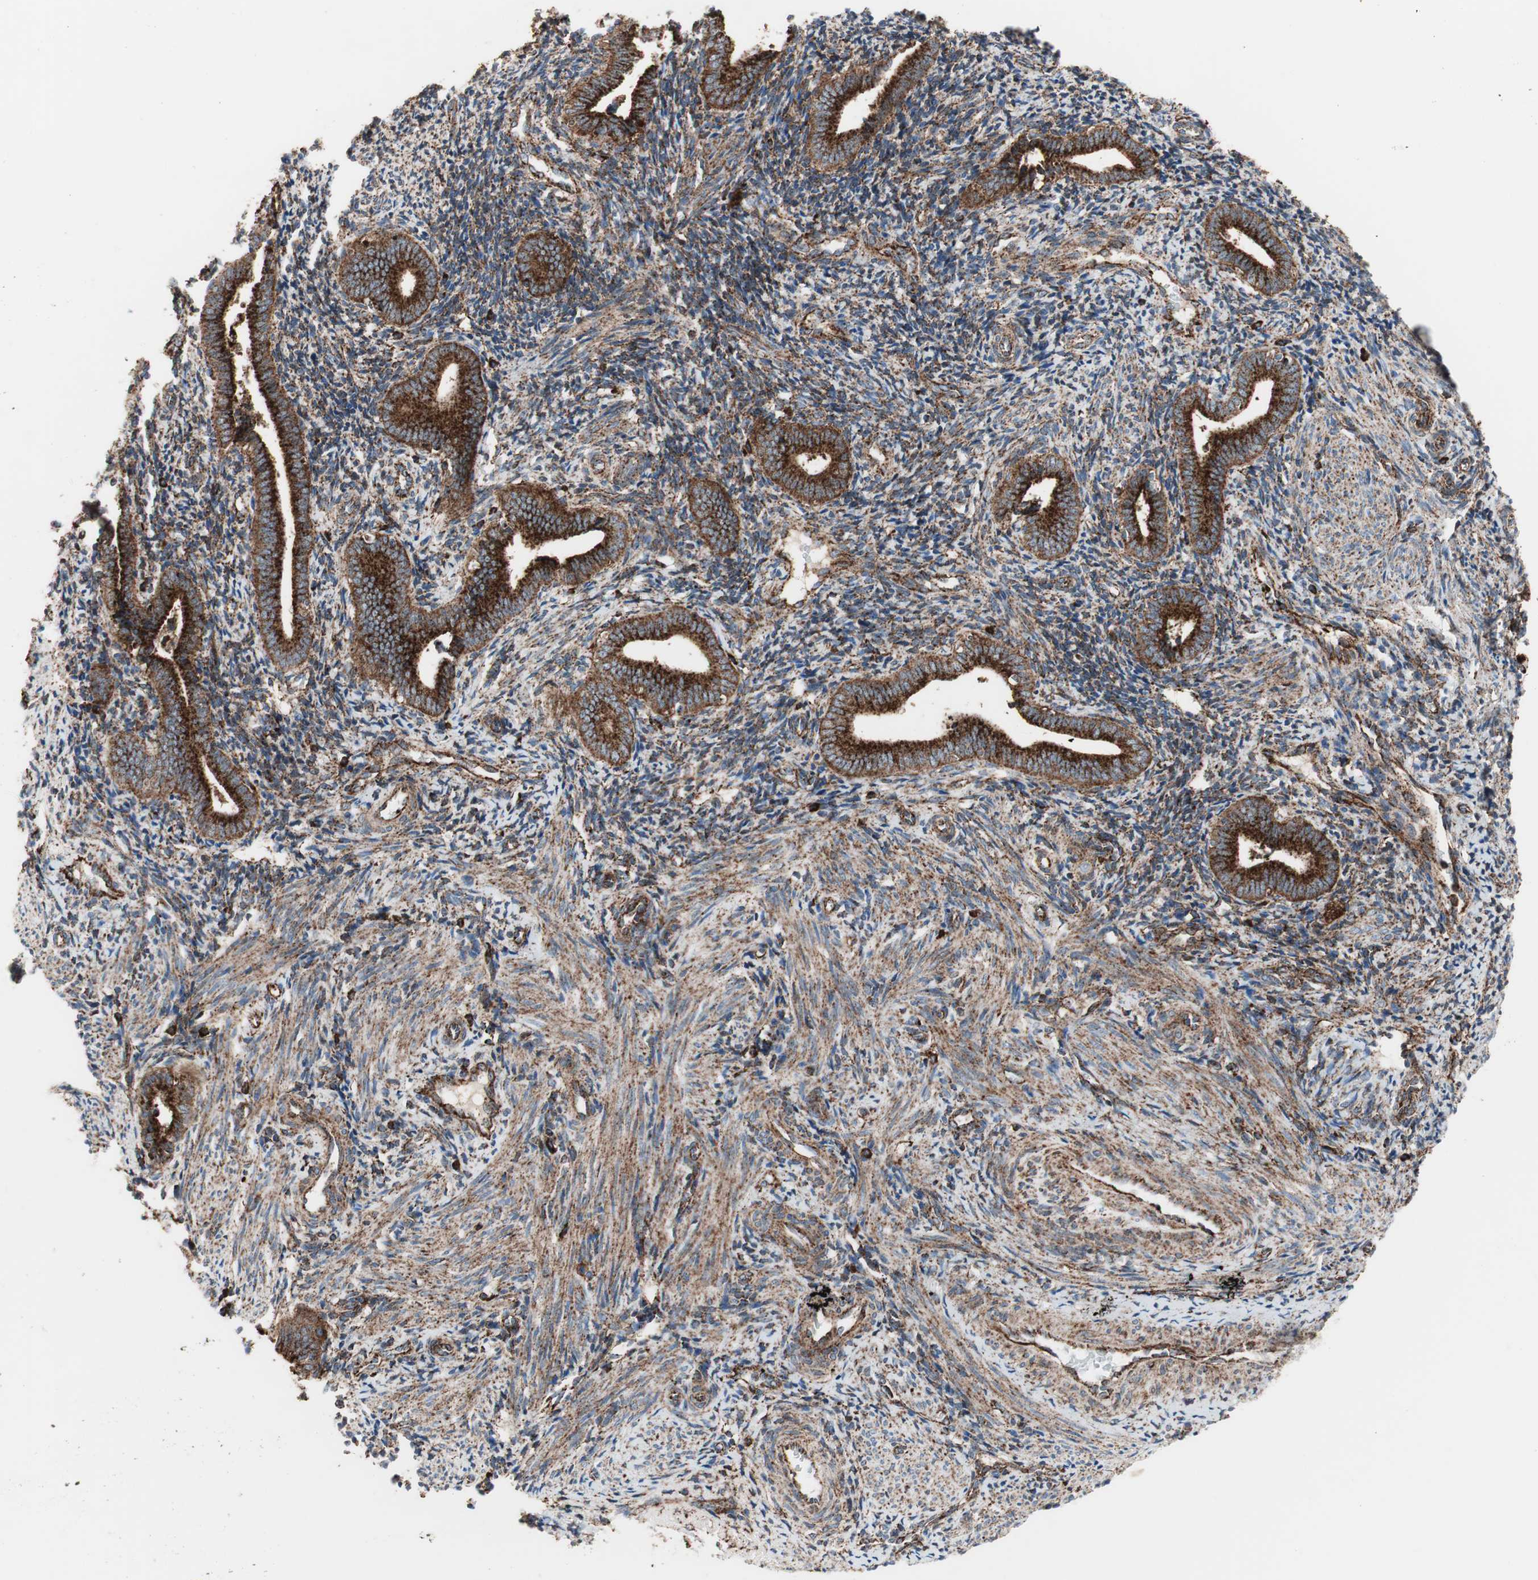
{"staining": {"intensity": "strong", "quantity": ">75%", "location": "cytoplasmic/membranous"}, "tissue": "endometrium", "cell_type": "Cells in endometrial stroma", "image_type": "normal", "snomed": [{"axis": "morphology", "description": "Normal tissue, NOS"}, {"axis": "topography", "description": "Uterus"}, {"axis": "topography", "description": "Endometrium"}], "caption": "Protein analysis of unremarkable endometrium displays strong cytoplasmic/membranous positivity in about >75% of cells in endometrial stroma.", "gene": "LAMP1", "patient": {"sex": "female", "age": 33}}